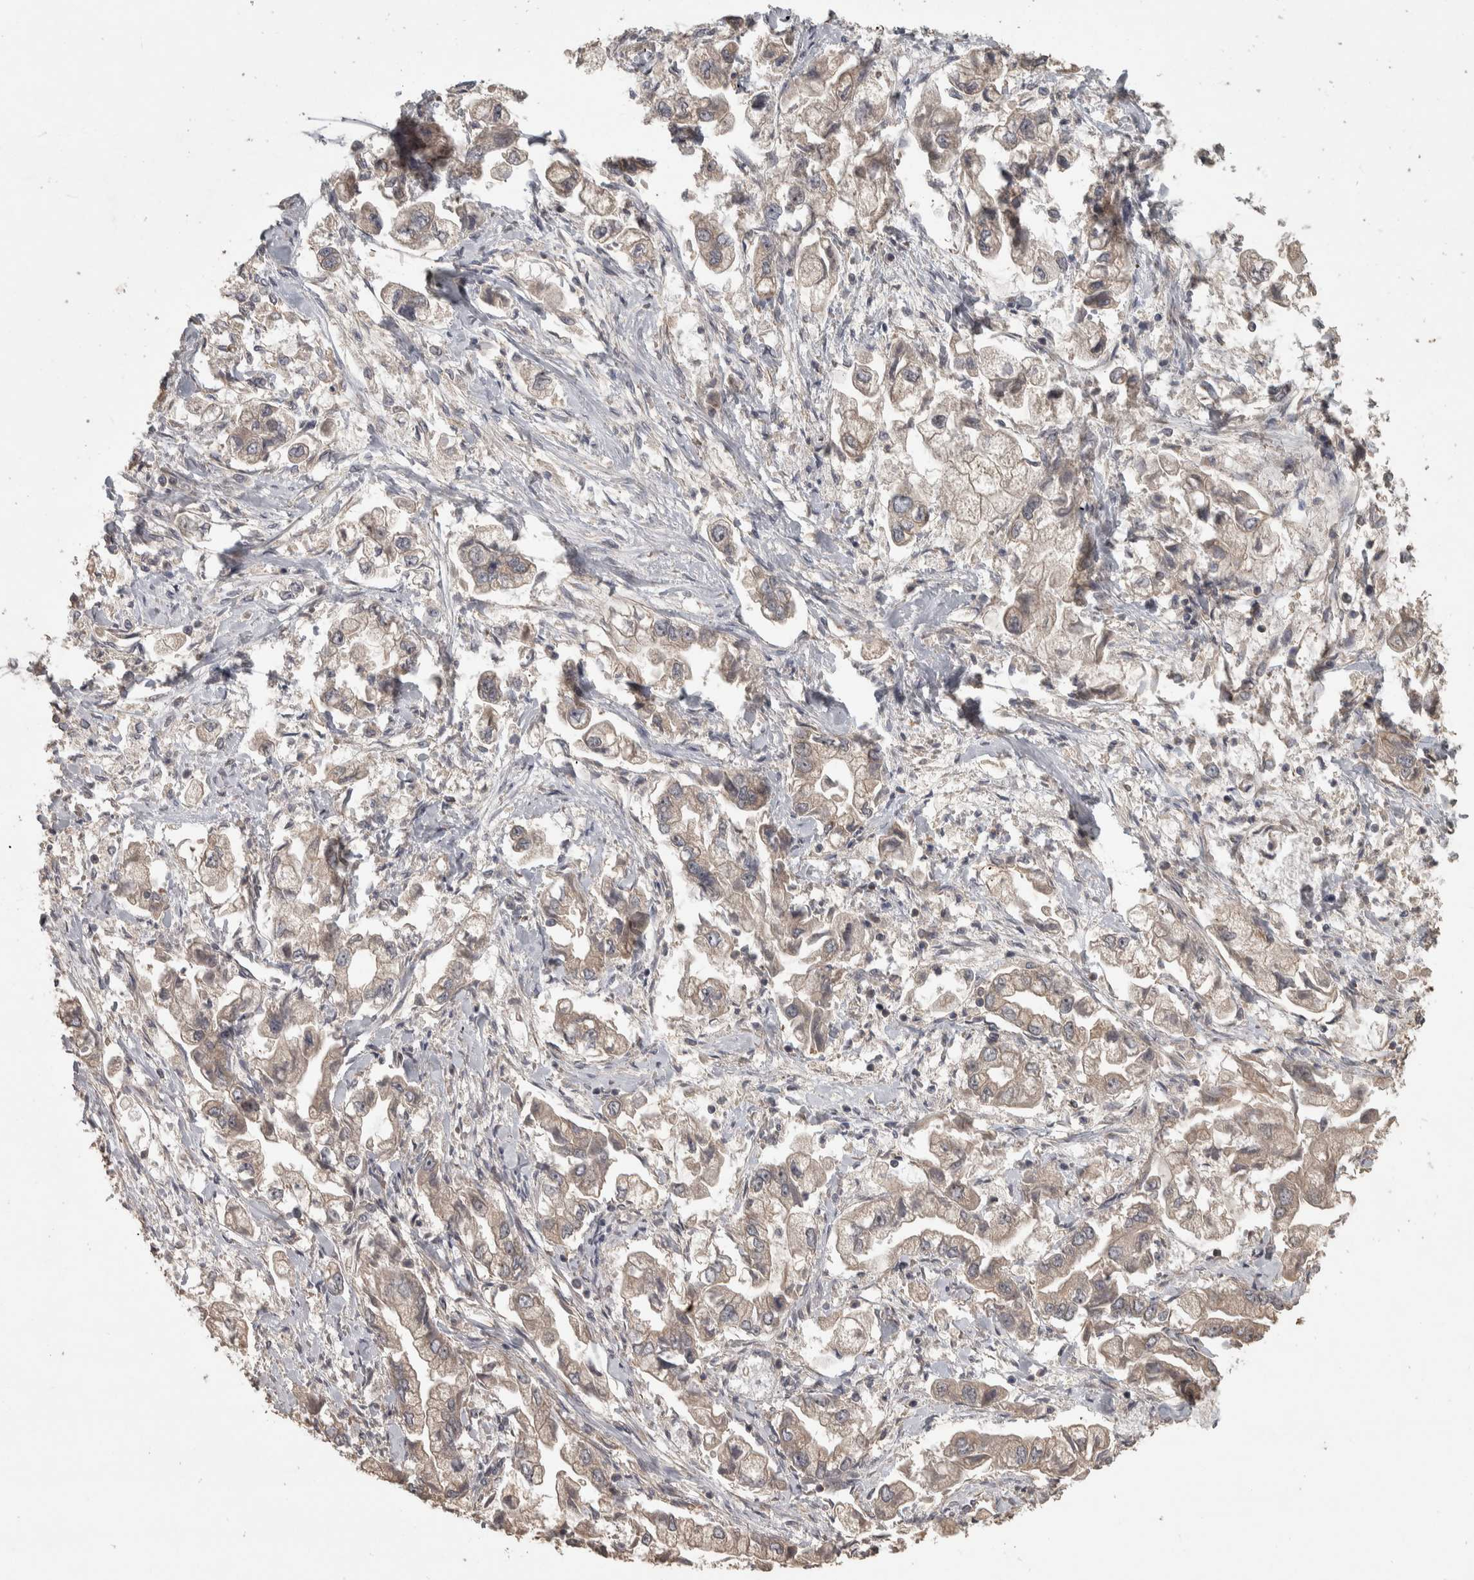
{"staining": {"intensity": "weak", "quantity": "25%-75%", "location": "cytoplasmic/membranous"}, "tissue": "stomach cancer", "cell_type": "Tumor cells", "image_type": "cancer", "snomed": [{"axis": "morphology", "description": "Normal tissue, NOS"}, {"axis": "morphology", "description": "Adenocarcinoma, NOS"}, {"axis": "topography", "description": "Stomach"}], "caption": "Immunohistochemical staining of stomach cancer exhibits weak cytoplasmic/membranous protein positivity in about 25%-75% of tumor cells. (DAB (3,3'-diaminobenzidine) = brown stain, brightfield microscopy at high magnification).", "gene": "ERAL1", "patient": {"sex": "male", "age": 62}}